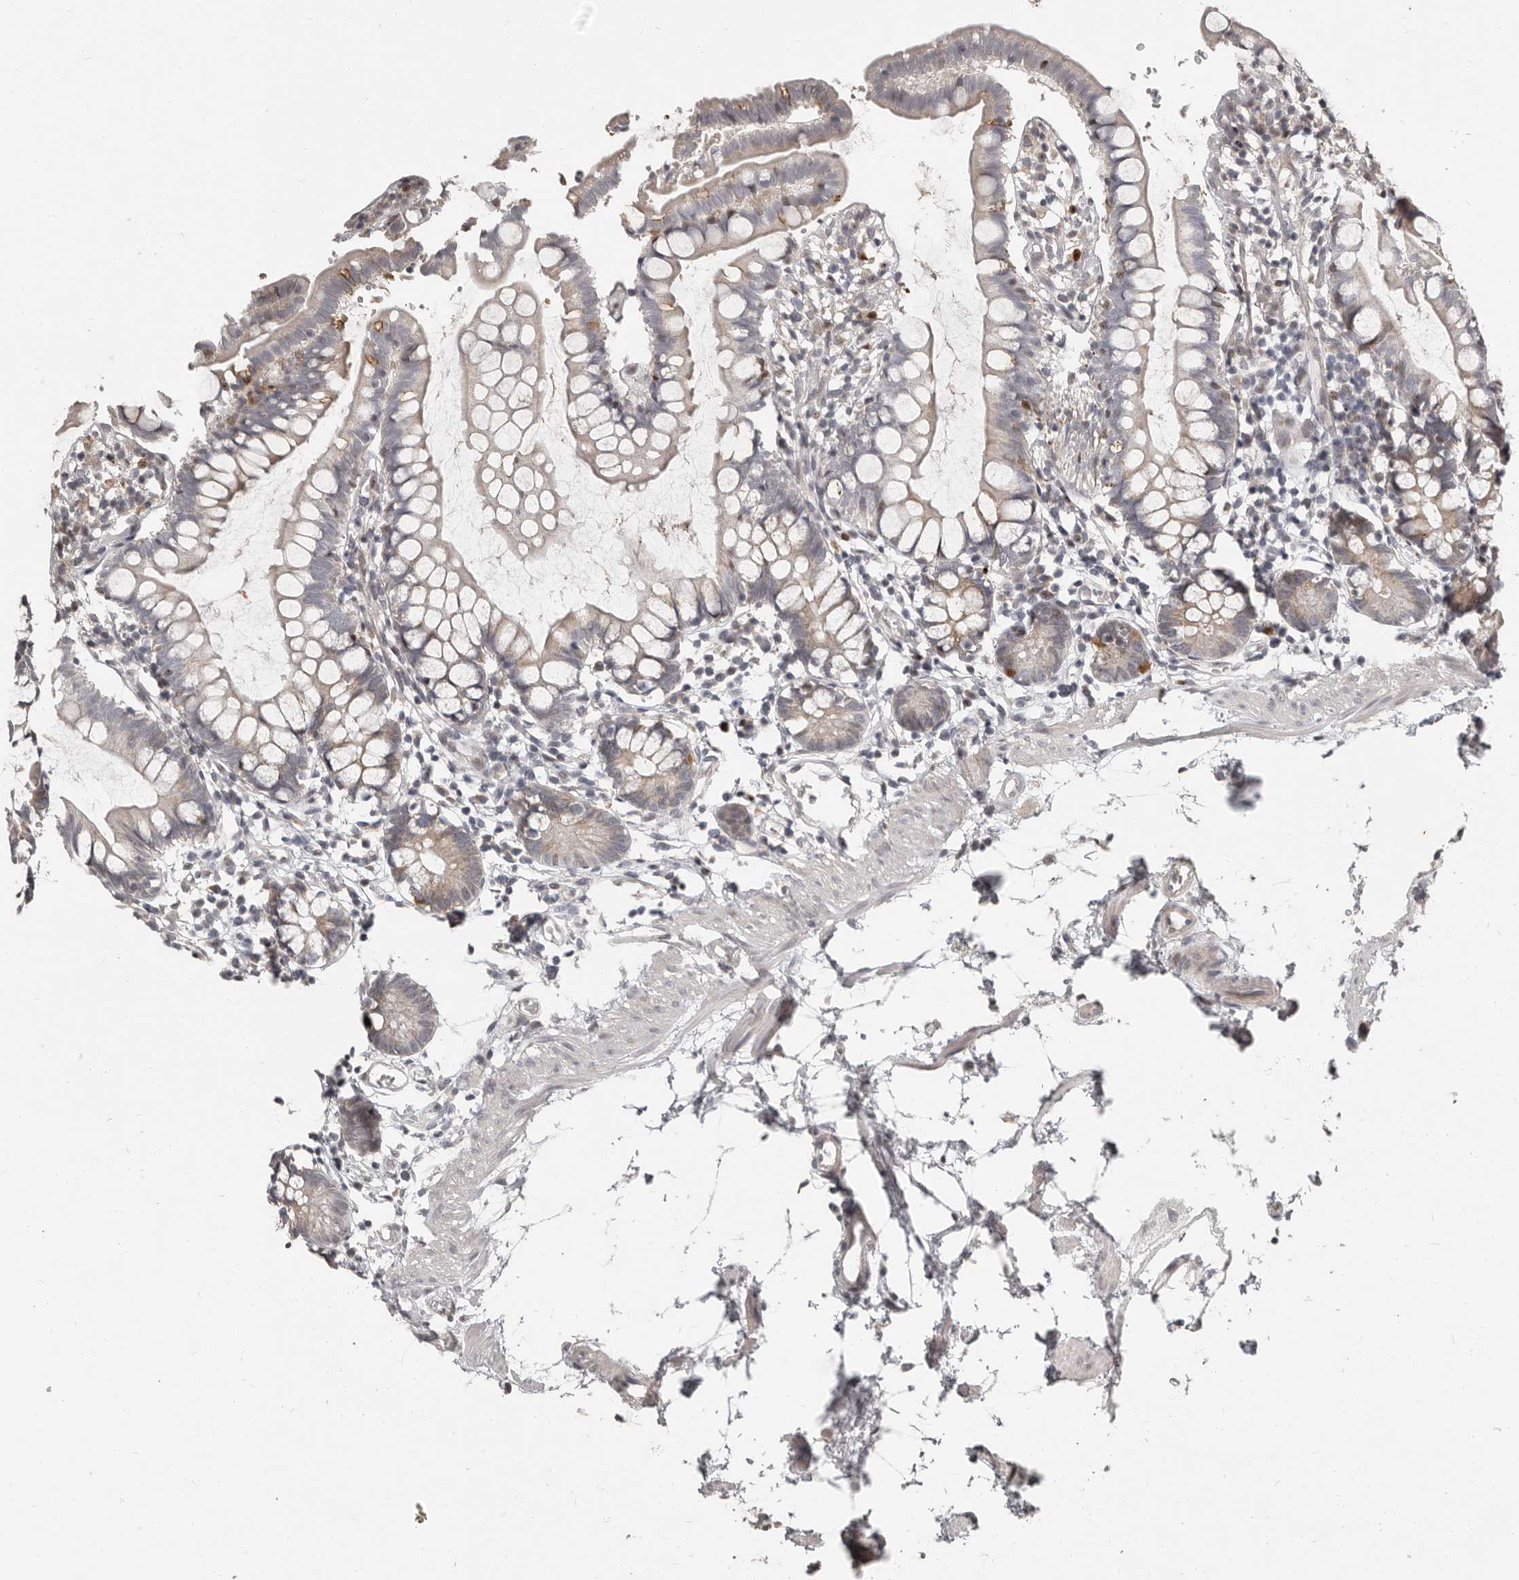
{"staining": {"intensity": "negative", "quantity": "none", "location": "none"}, "tissue": "small intestine", "cell_type": "Glandular cells", "image_type": "normal", "snomed": [{"axis": "morphology", "description": "Normal tissue, NOS"}, {"axis": "topography", "description": "Small intestine"}], "caption": "Image shows no protein positivity in glandular cells of benign small intestine.", "gene": "APOL6", "patient": {"sex": "female", "age": 84}}